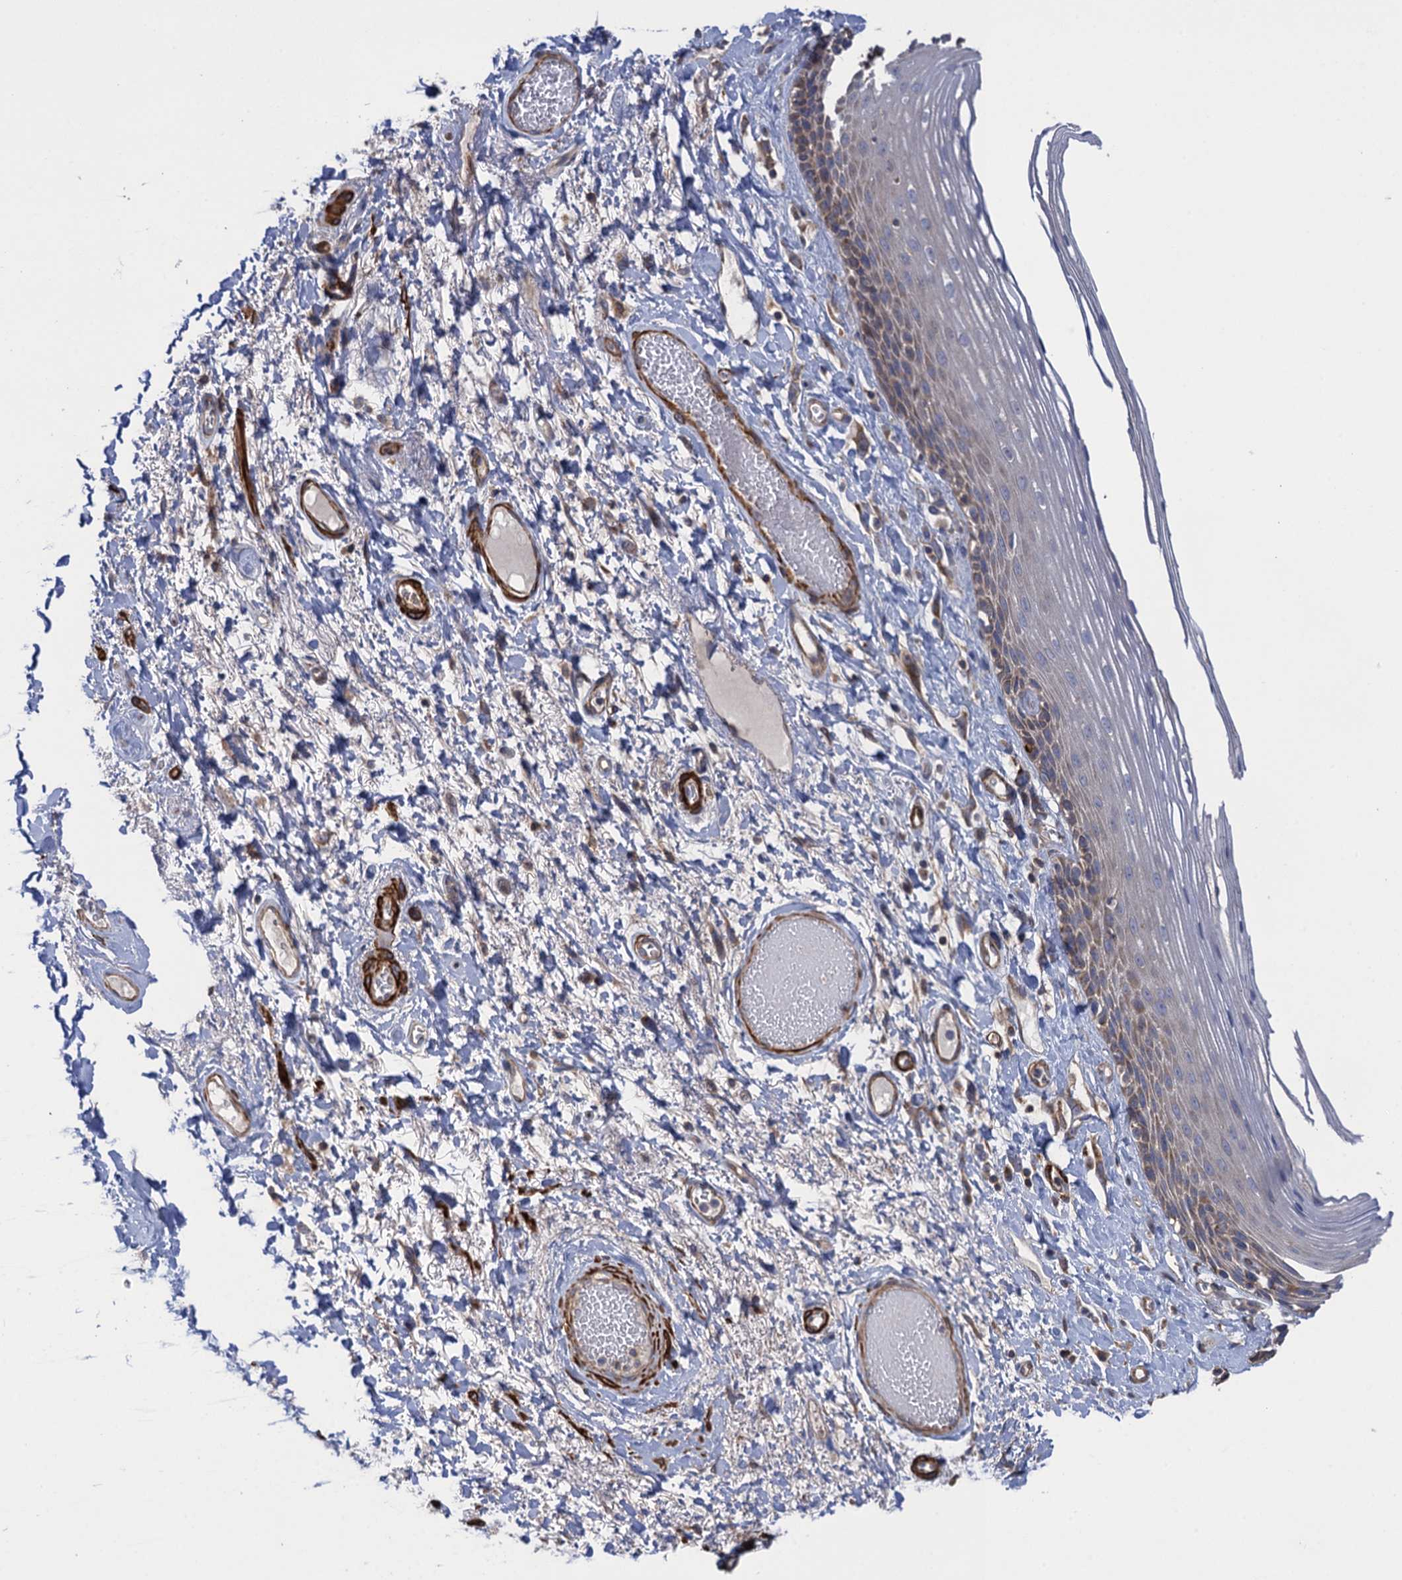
{"staining": {"intensity": "moderate", "quantity": "<25%", "location": "cytoplasmic/membranous"}, "tissue": "skin", "cell_type": "Epidermal cells", "image_type": "normal", "snomed": [{"axis": "morphology", "description": "Normal tissue, NOS"}, {"axis": "topography", "description": "Anal"}], "caption": "Epidermal cells demonstrate low levels of moderate cytoplasmic/membranous staining in approximately <25% of cells in unremarkable human skin.", "gene": "WDR88", "patient": {"sex": "male", "age": 69}}